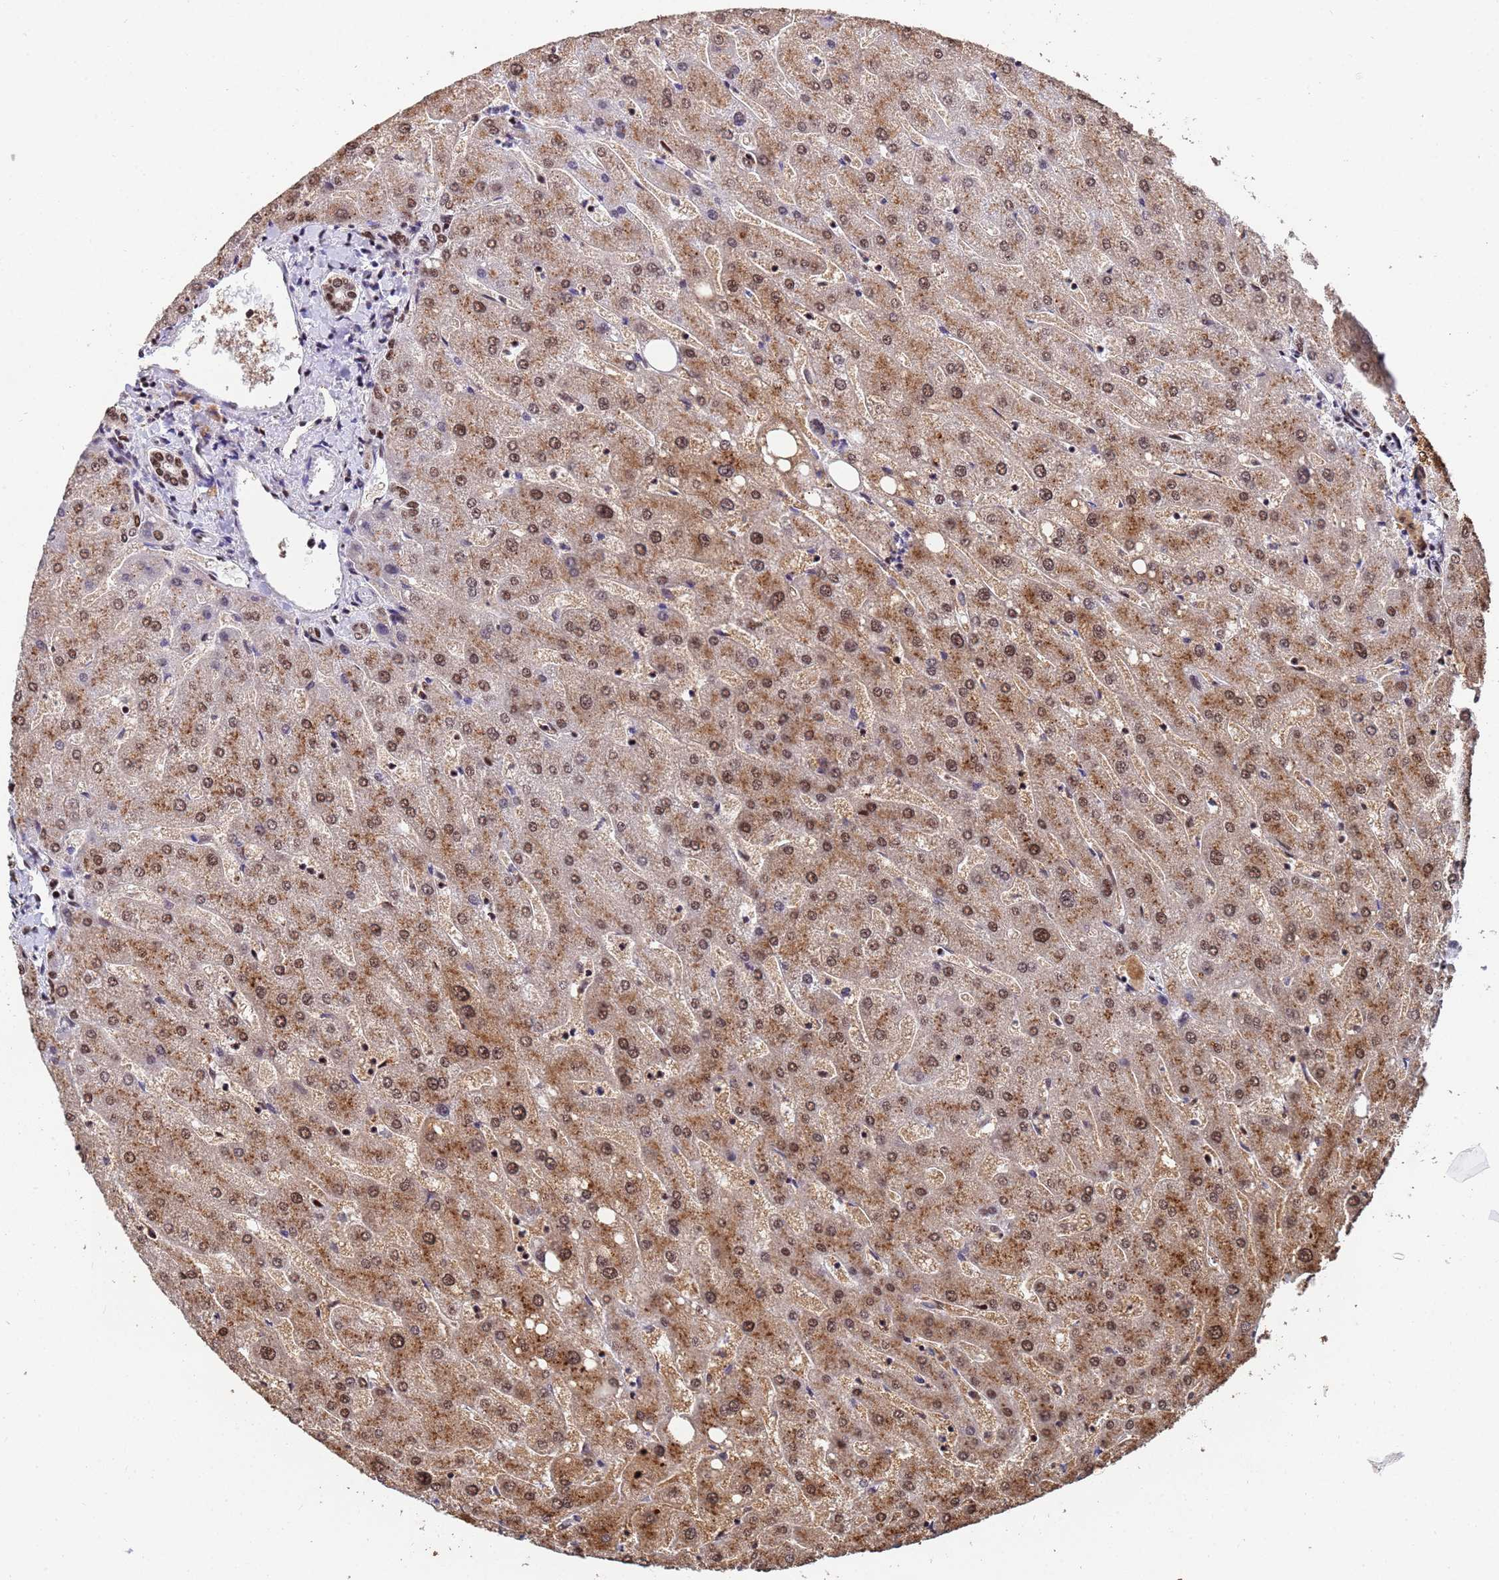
{"staining": {"intensity": "moderate", "quantity": ">75%", "location": "nuclear"}, "tissue": "liver", "cell_type": "Cholangiocytes", "image_type": "normal", "snomed": [{"axis": "morphology", "description": "Normal tissue, NOS"}, {"axis": "topography", "description": "Liver"}], "caption": "This is a micrograph of IHC staining of unremarkable liver, which shows moderate positivity in the nuclear of cholangiocytes.", "gene": "SF3B2", "patient": {"sex": "male", "age": 67}}